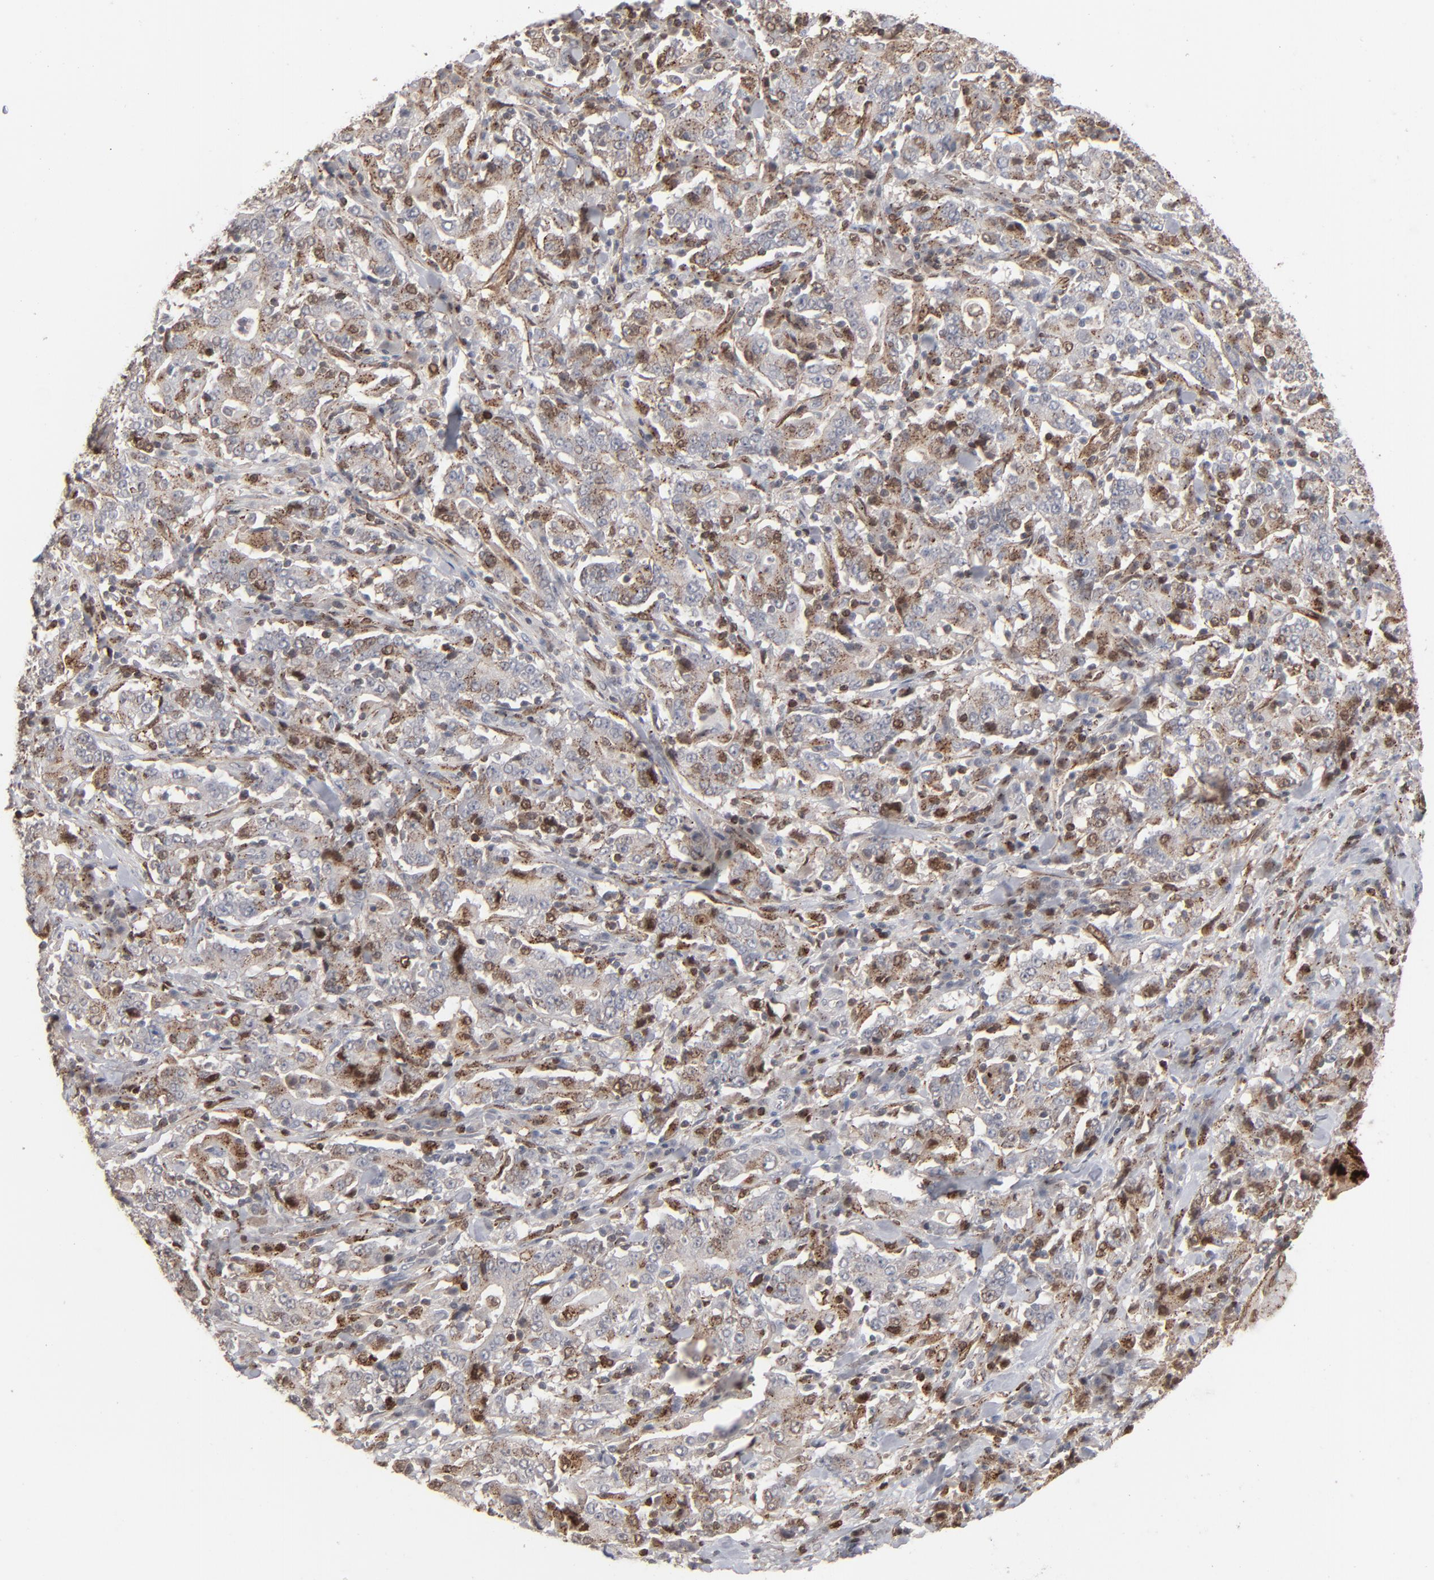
{"staining": {"intensity": "moderate", "quantity": "25%-75%", "location": "cytoplasmic/membranous,nuclear"}, "tissue": "stomach cancer", "cell_type": "Tumor cells", "image_type": "cancer", "snomed": [{"axis": "morphology", "description": "Normal tissue, NOS"}, {"axis": "morphology", "description": "Adenocarcinoma, NOS"}, {"axis": "topography", "description": "Stomach, upper"}, {"axis": "topography", "description": "Stomach"}], "caption": "Immunohistochemical staining of human adenocarcinoma (stomach) demonstrates medium levels of moderate cytoplasmic/membranous and nuclear protein positivity in approximately 25%-75% of tumor cells.", "gene": "STAT4", "patient": {"sex": "male", "age": 59}}